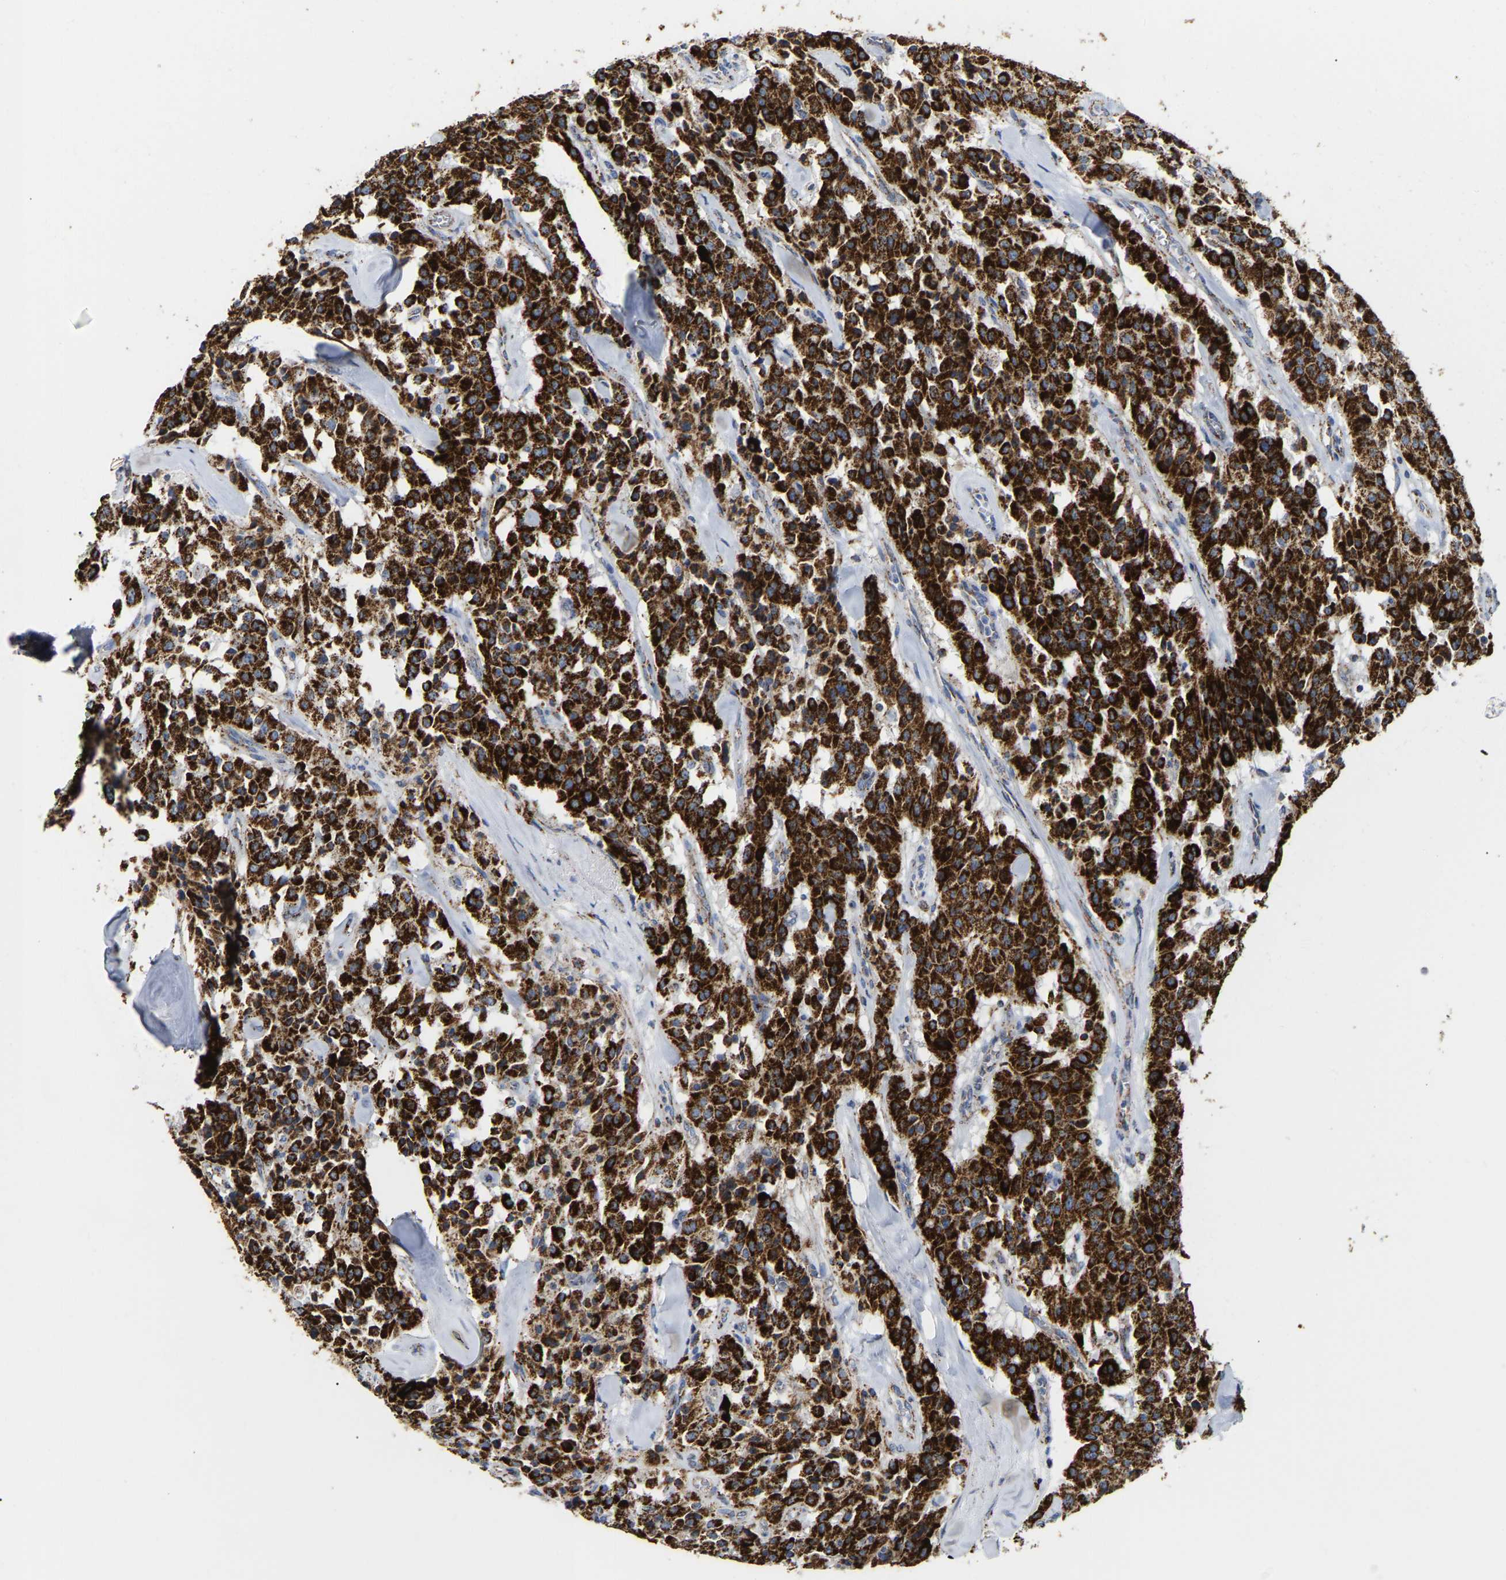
{"staining": {"intensity": "strong", "quantity": ">75%", "location": "cytoplasmic/membranous"}, "tissue": "carcinoid", "cell_type": "Tumor cells", "image_type": "cancer", "snomed": [{"axis": "morphology", "description": "Carcinoid, malignant, NOS"}, {"axis": "topography", "description": "Lung"}], "caption": "High-magnification brightfield microscopy of carcinoid stained with DAB (brown) and counterstained with hematoxylin (blue). tumor cells exhibit strong cytoplasmic/membranous staining is seen in about>75% of cells.", "gene": "HIBADH", "patient": {"sex": "male", "age": 30}}